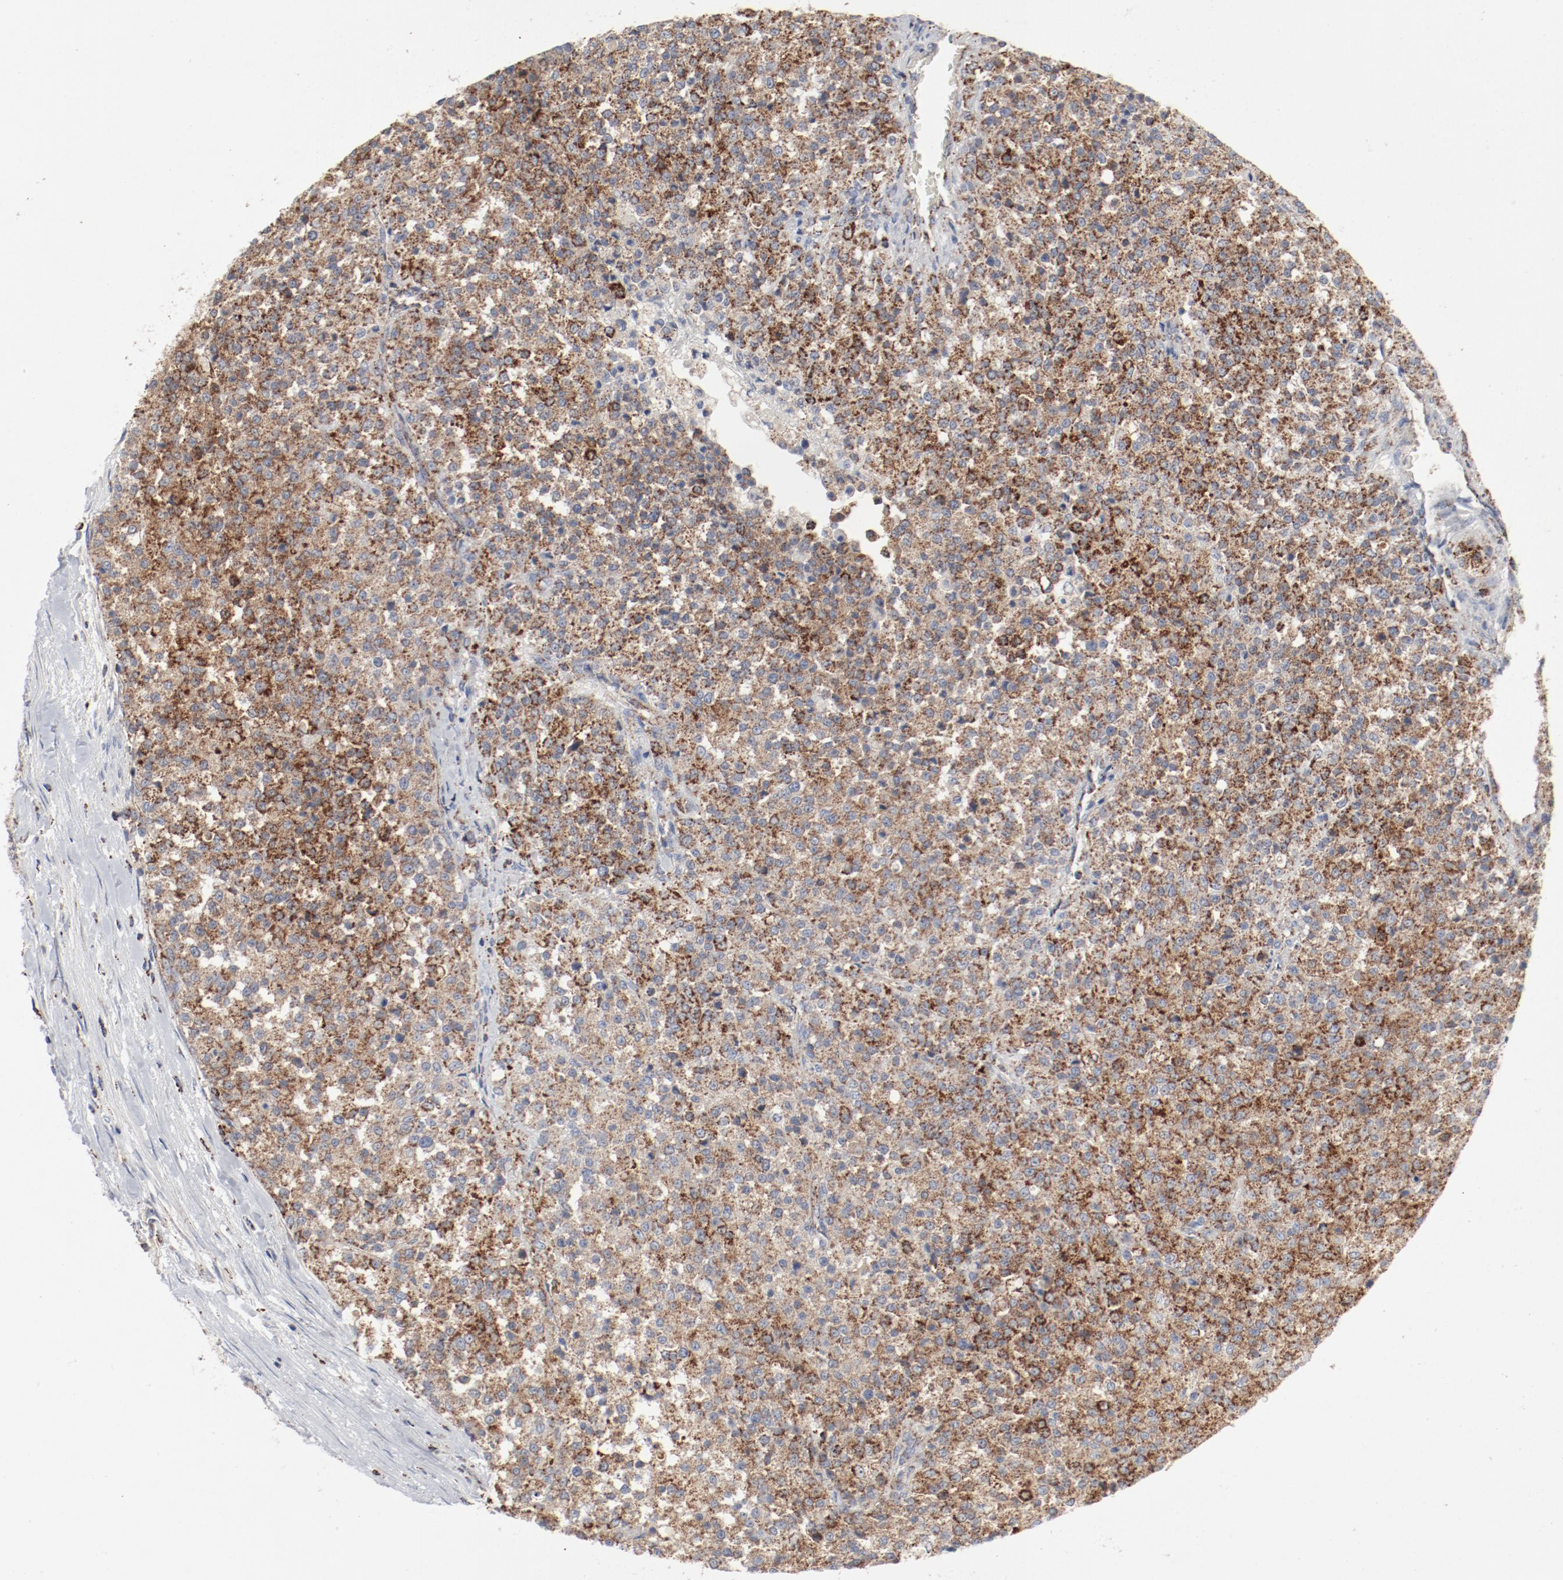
{"staining": {"intensity": "moderate", "quantity": ">75%", "location": "cytoplasmic/membranous"}, "tissue": "testis cancer", "cell_type": "Tumor cells", "image_type": "cancer", "snomed": [{"axis": "morphology", "description": "Seminoma, NOS"}, {"axis": "topography", "description": "Testis"}], "caption": "Immunohistochemistry (IHC) histopathology image of neoplastic tissue: testis cancer stained using IHC reveals medium levels of moderate protein expression localized specifically in the cytoplasmic/membranous of tumor cells, appearing as a cytoplasmic/membranous brown color.", "gene": "SETD3", "patient": {"sex": "male", "age": 59}}